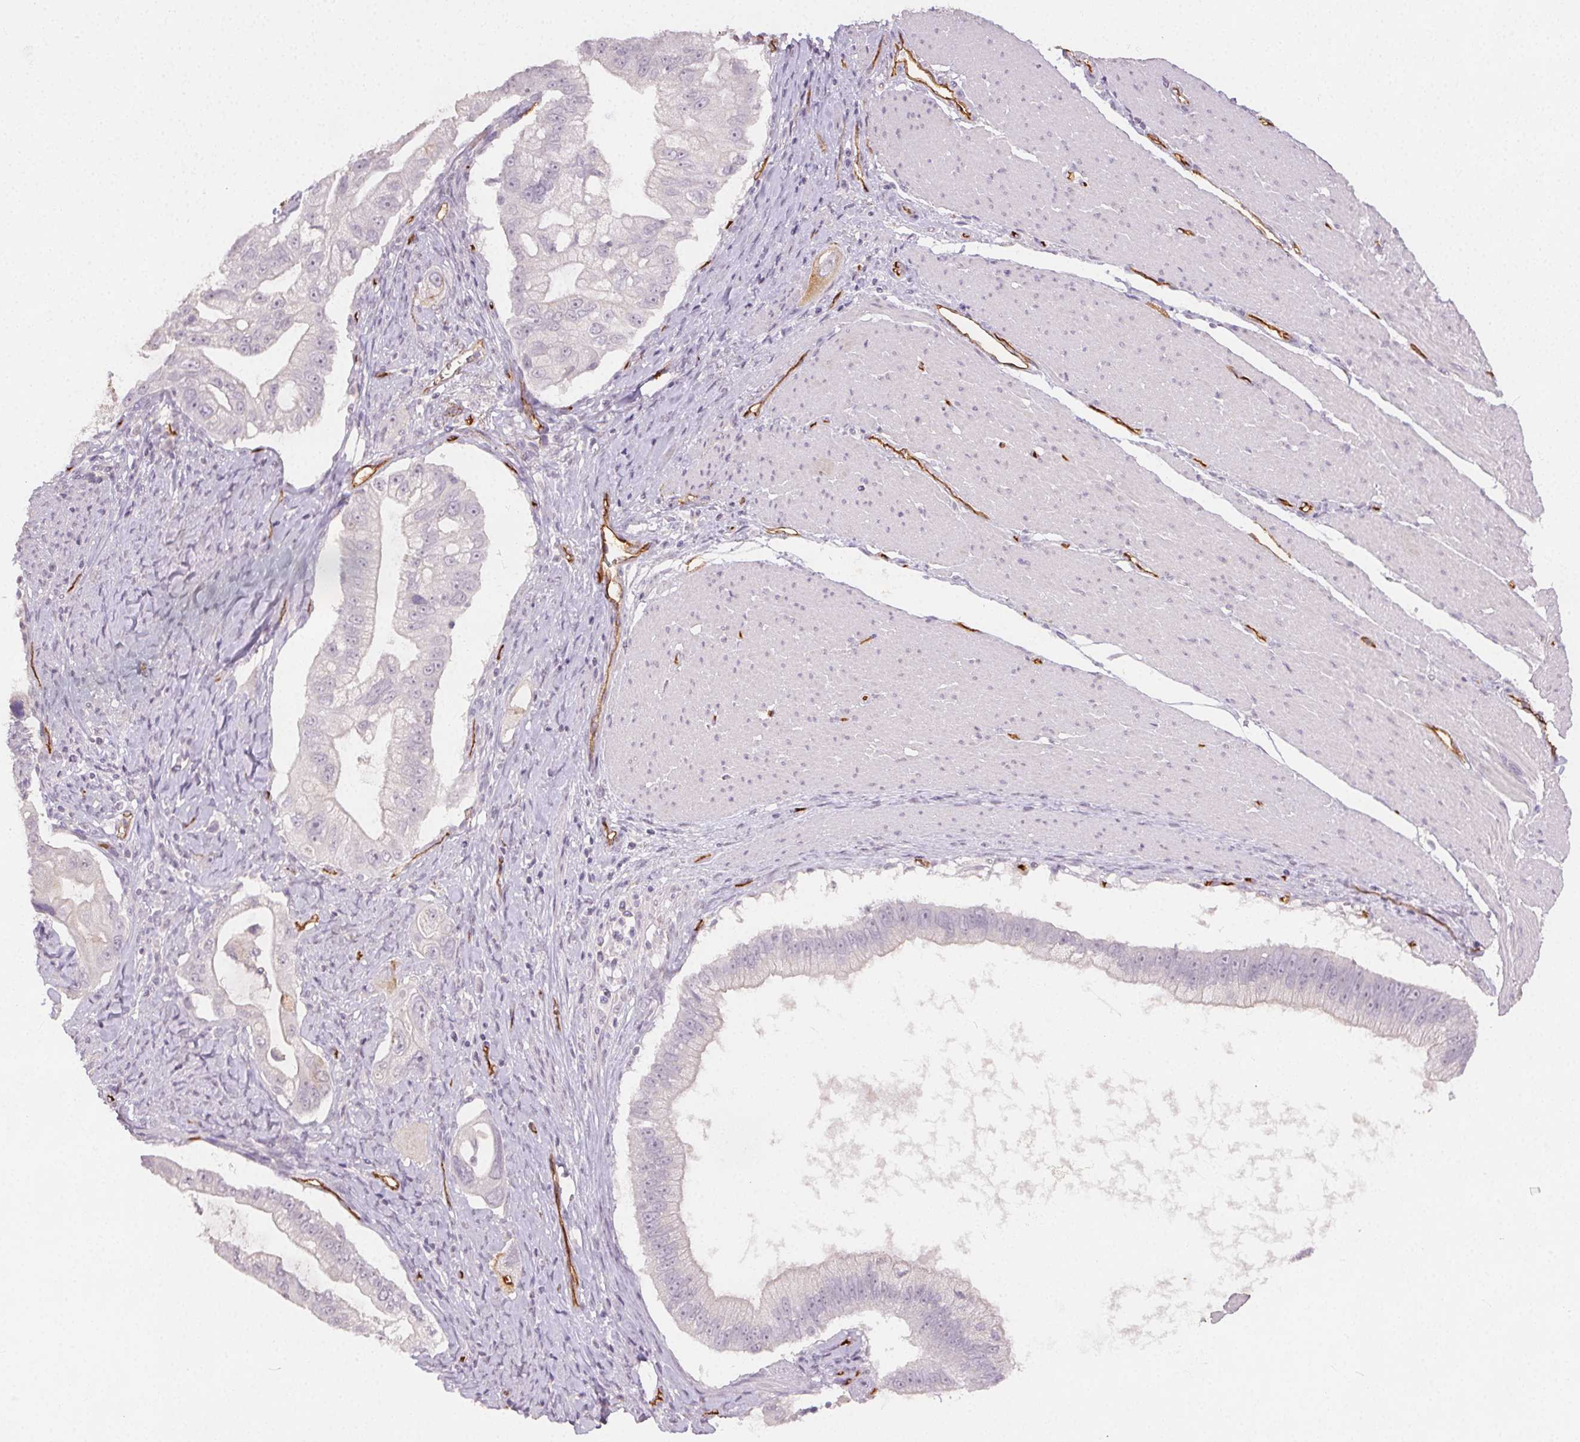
{"staining": {"intensity": "negative", "quantity": "none", "location": "none"}, "tissue": "pancreatic cancer", "cell_type": "Tumor cells", "image_type": "cancer", "snomed": [{"axis": "morphology", "description": "Adenocarcinoma, NOS"}, {"axis": "topography", "description": "Pancreas"}], "caption": "High power microscopy micrograph of an IHC photomicrograph of pancreatic cancer, revealing no significant positivity in tumor cells.", "gene": "PODXL", "patient": {"sex": "male", "age": 70}}